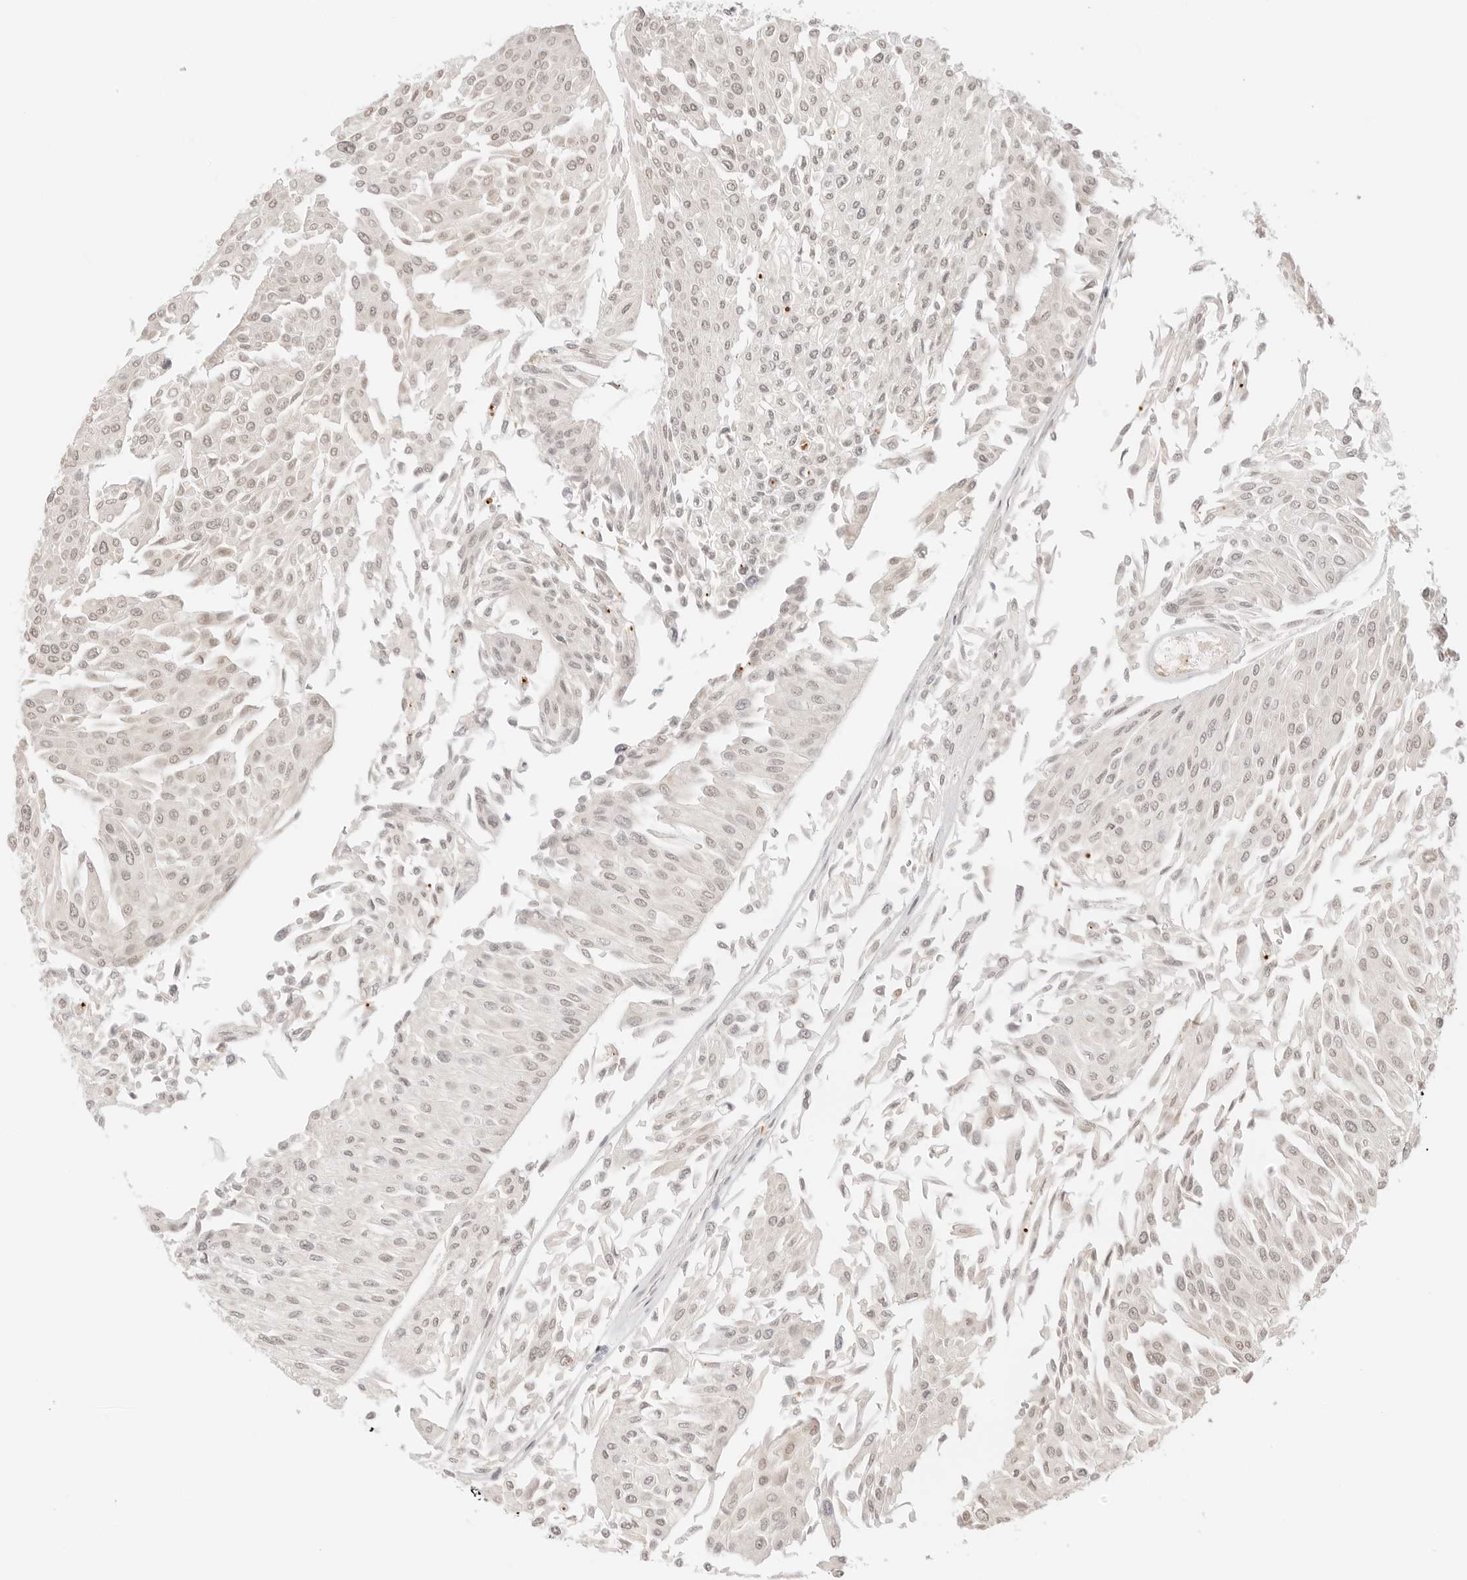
{"staining": {"intensity": "weak", "quantity": ">75%", "location": "nuclear"}, "tissue": "urothelial cancer", "cell_type": "Tumor cells", "image_type": "cancer", "snomed": [{"axis": "morphology", "description": "Urothelial carcinoma, Low grade"}, {"axis": "topography", "description": "Urinary bladder"}], "caption": "IHC (DAB) staining of human urothelial cancer reveals weak nuclear protein staining in about >75% of tumor cells.", "gene": "SEPTIN4", "patient": {"sex": "male", "age": 67}}